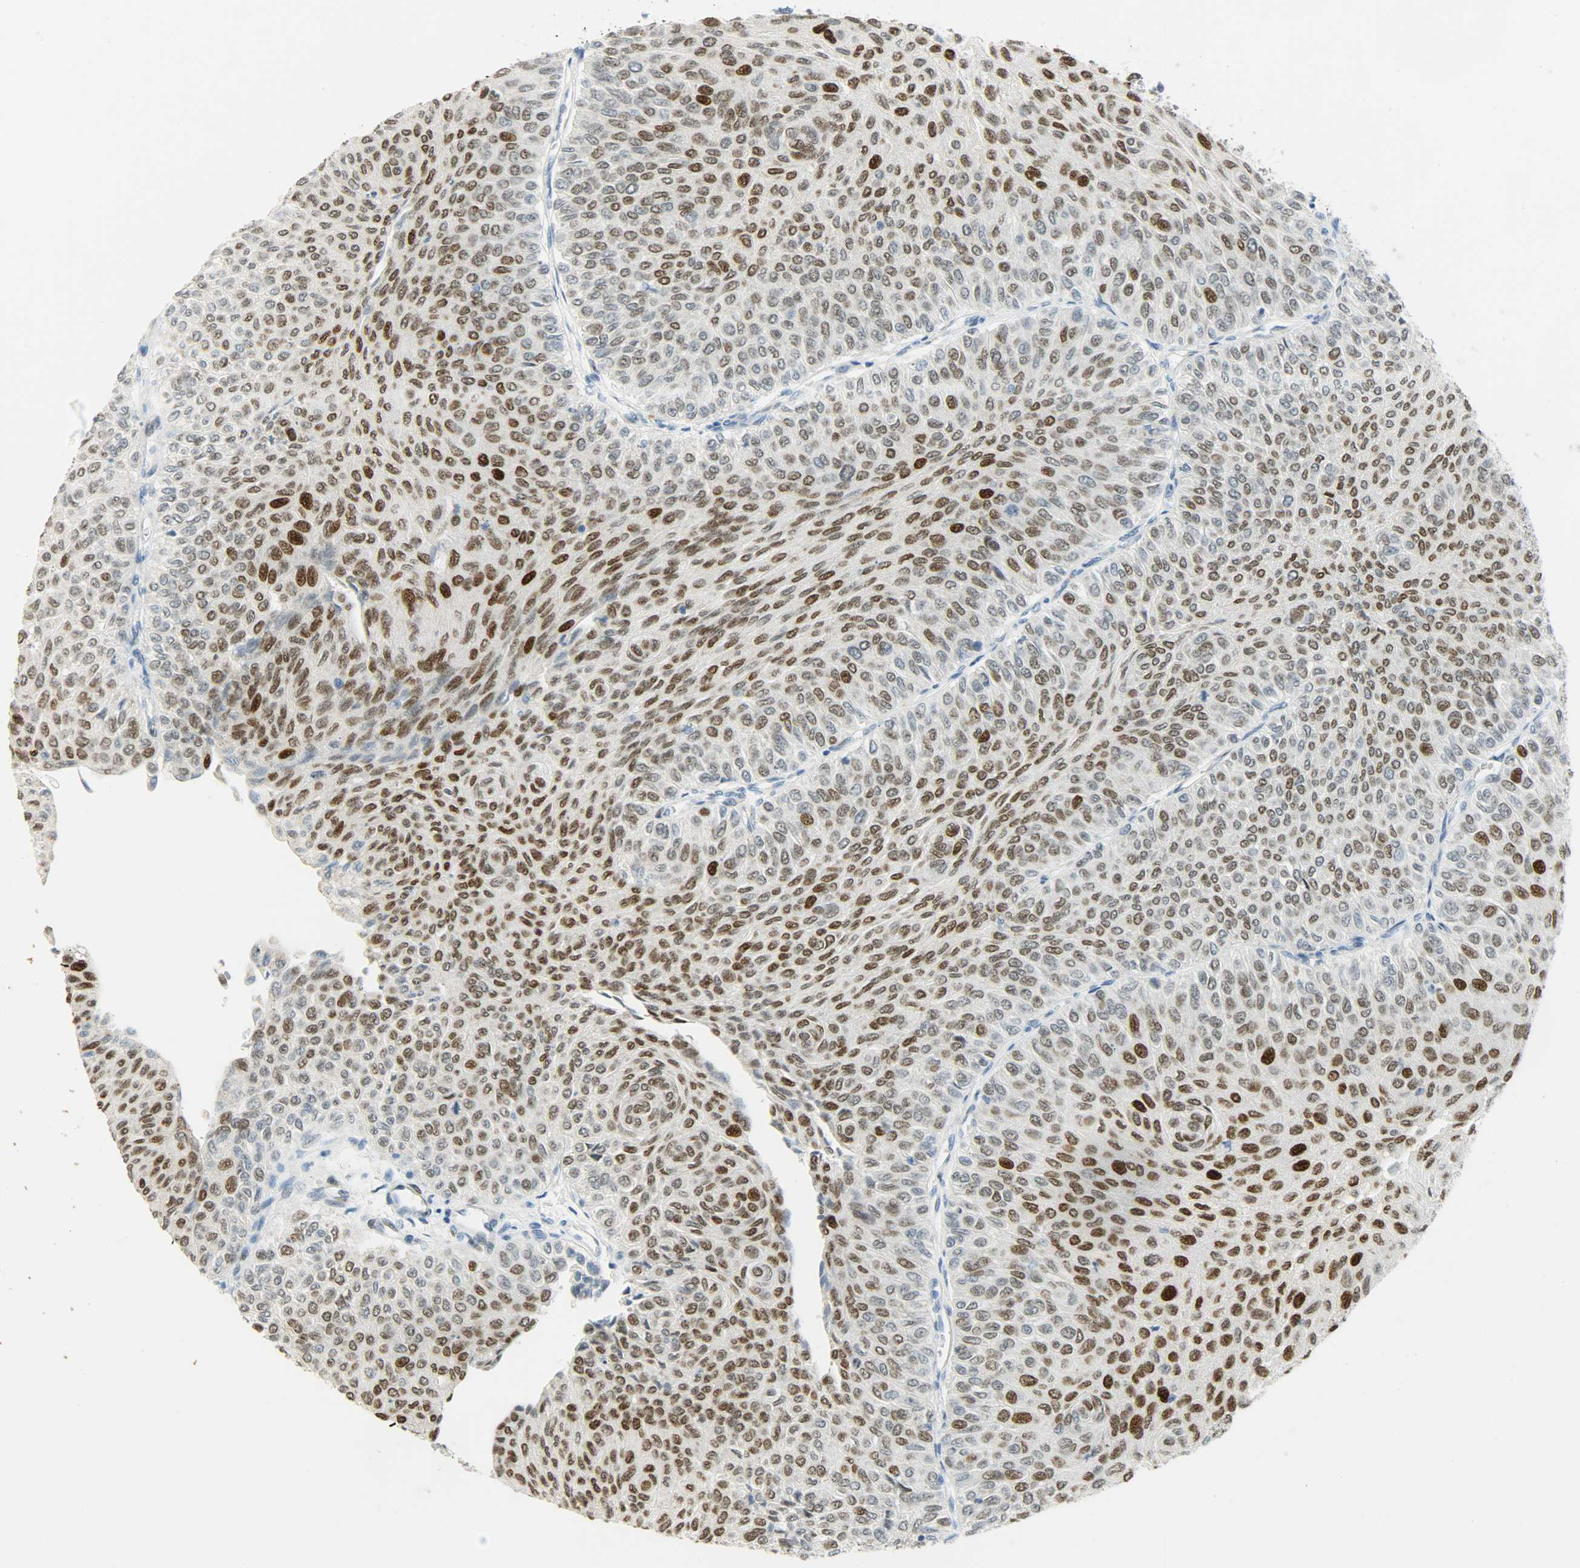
{"staining": {"intensity": "moderate", "quantity": "25%-75%", "location": "nuclear"}, "tissue": "urothelial cancer", "cell_type": "Tumor cells", "image_type": "cancer", "snomed": [{"axis": "morphology", "description": "Urothelial carcinoma, Low grade"}, {"axis": "topography", "description": "Urinary bladder"}], "caption": "A high-resolution image shows IHC staining of urothelial cancer, which demonstrates moderate nuclear staining in about 25%-75% of tumor cells. (IHC, brightfield microscopy, high magnification).", "gene": "JUNB", "patient": {"sex": "male", "age": 78}}